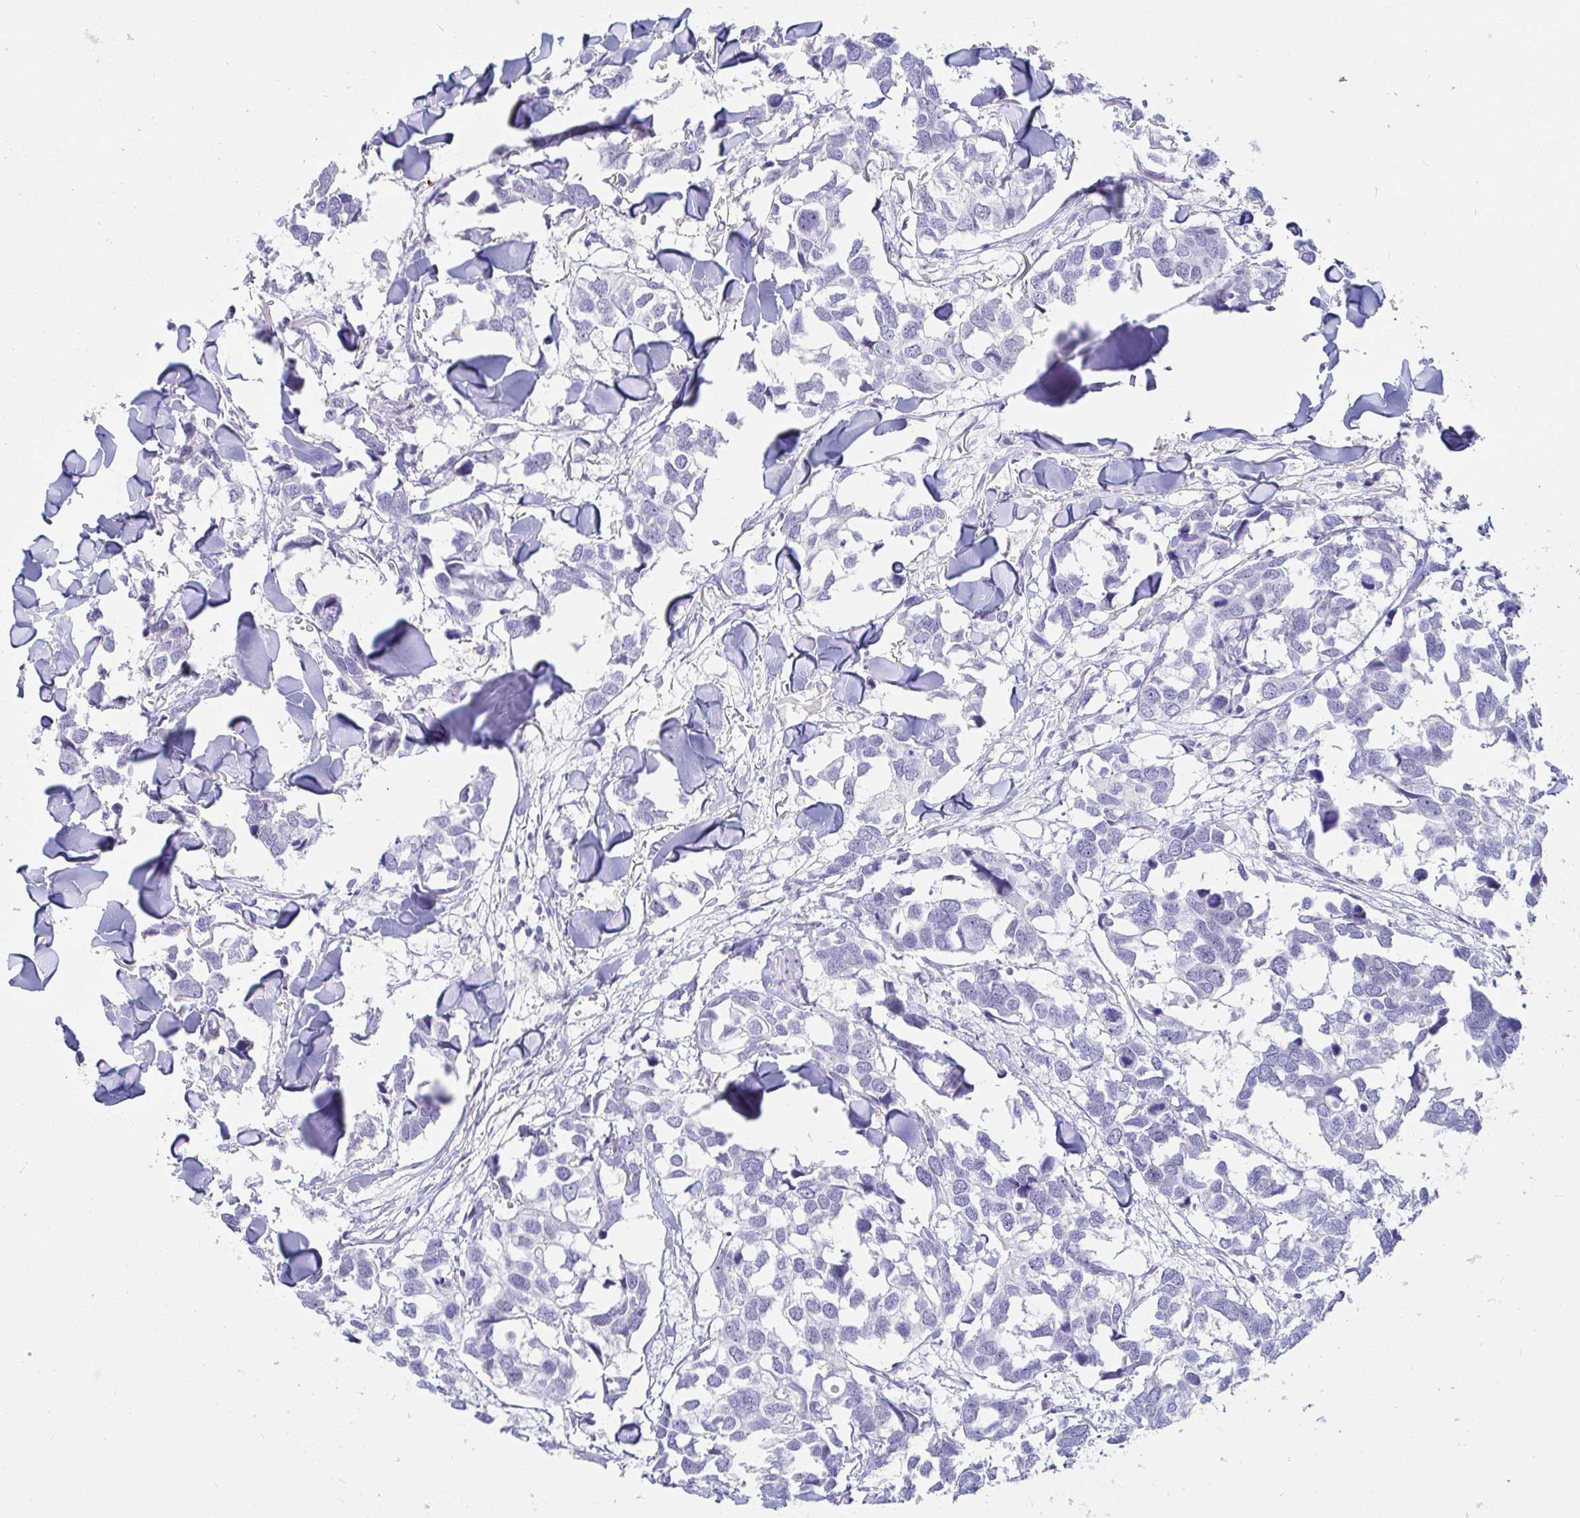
{"staining": {"intensity": "negative", "quantity": "none", "location": "none"}, "tissue": "breast cancer", "cell_type": "Tumor cells", "image_type": "cancer", "snomed": [{"axis": "morphology", "description": "Duct carcinoma"}, {"axis": "topography", "description": "Breast"}], "caption": "Immunohistochemistry (IHC) histopathology image of neoplastic tissue: breast cancer stained with DAB (3,3'-diaminobenzidine) displays no significant protein staining in tumor cells. The staining is performed using DAB (3,3'-diaminobenzidine) brown chromogen with nuclei counter-stained in using hematoxylin.", "gene": "OR10K1", "patient": {"sex": "female", "age": 83}}